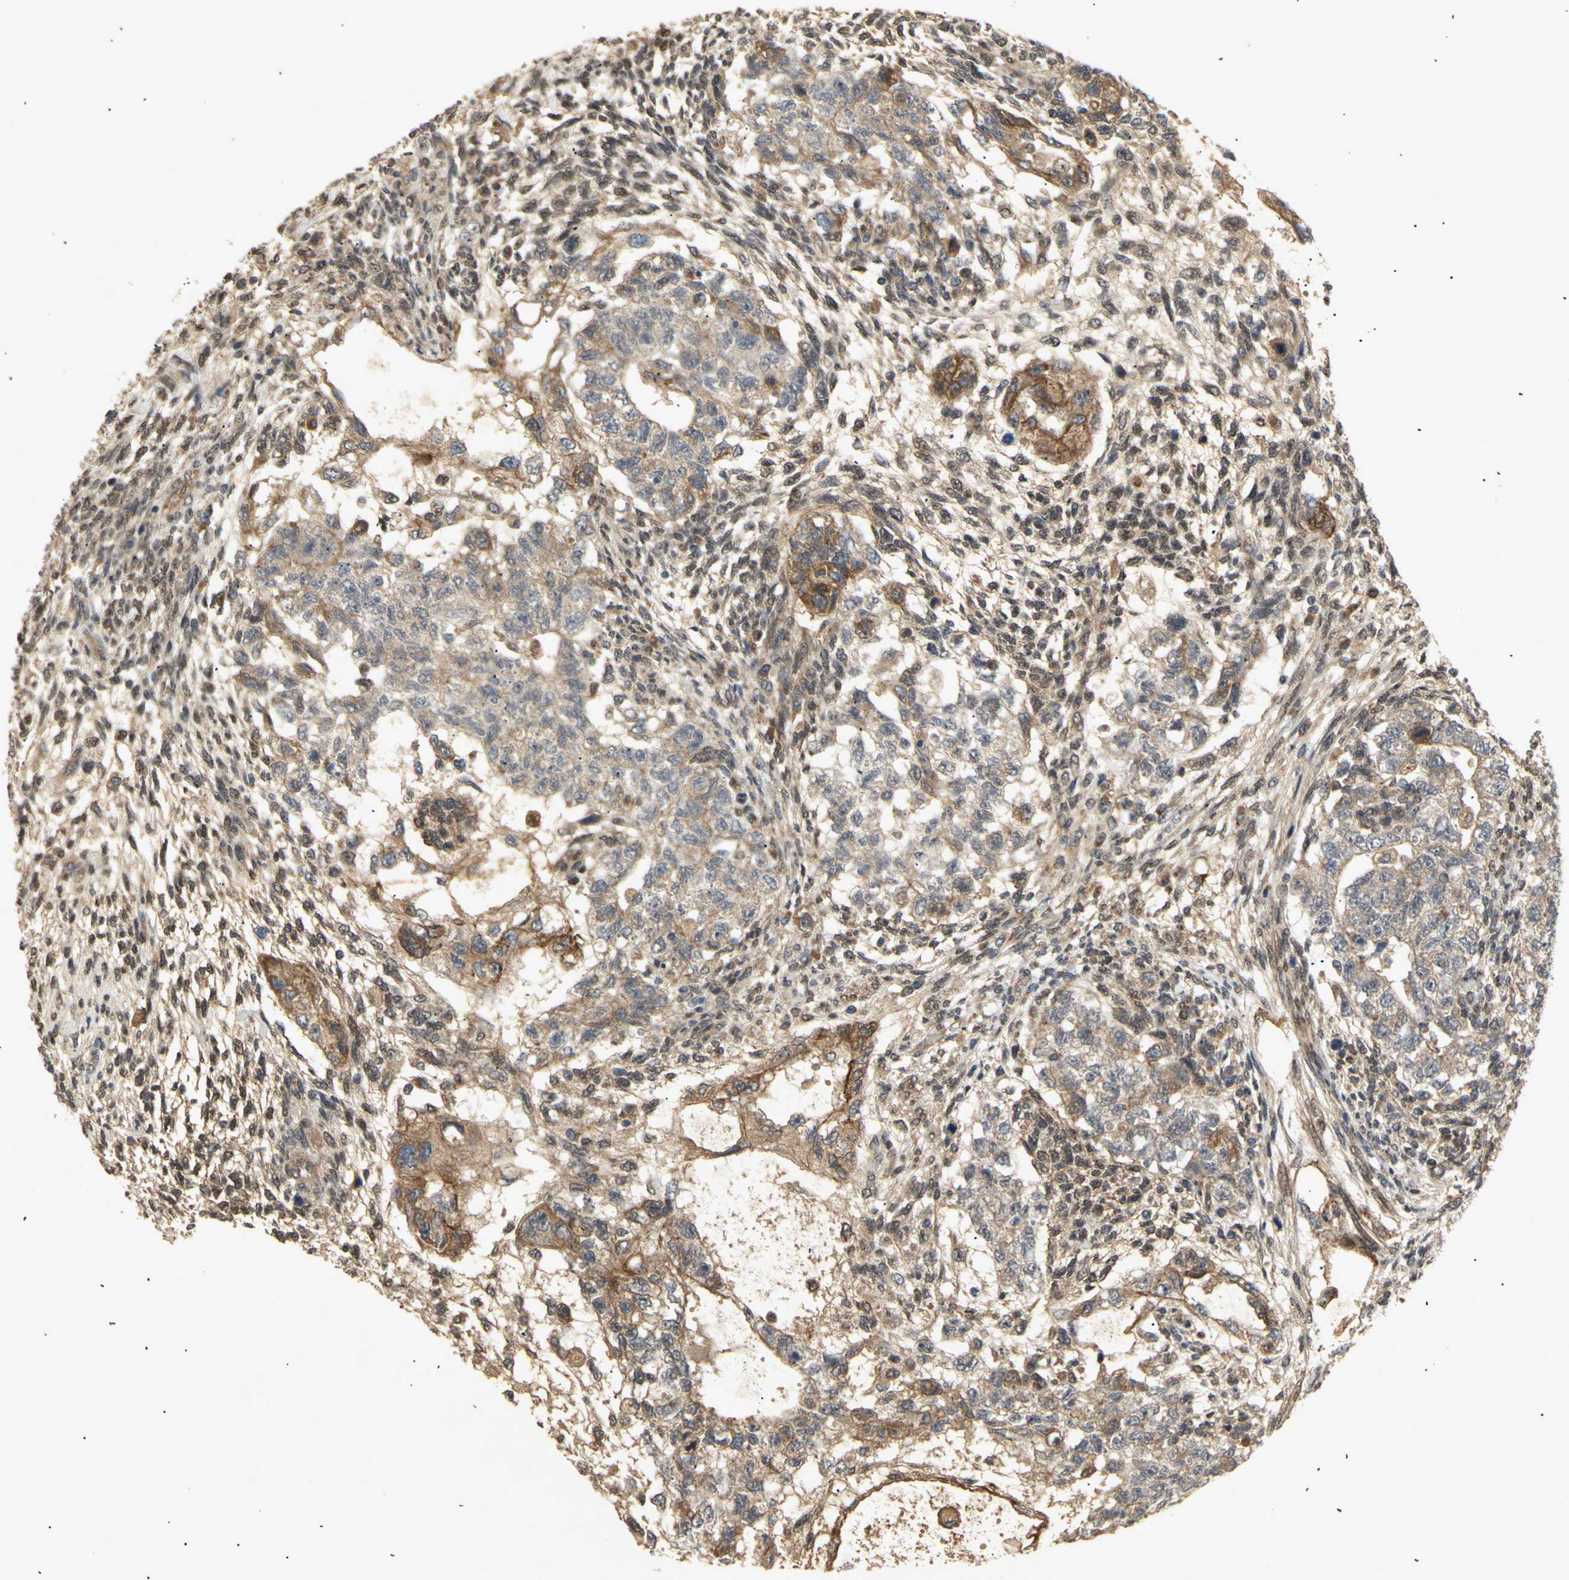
{"staining": {"intensity": "weak", "quantity": ">75%", "location": "cytoplasmic/membranous"}, "tissue": "testis cancer", "cell_type": "Tumor cells", "image_type": "cancer", "snomed": [{"axis": "morphology", "description": "Normal tissue, NOS"}, {"axis": "morphology", "description": "Carcinoma, Embryonal, NOS"}, {"axis": "topography", "description": "Testis"}], "caption": "Testis embryonal carcinoma stained for a protein (brown) exhibits weak cytoplasmic/membranous positive staining in approximately >75% of tumor cells.", "gene": "PKN1", "patient": {"sex": "male", "age": 36}}